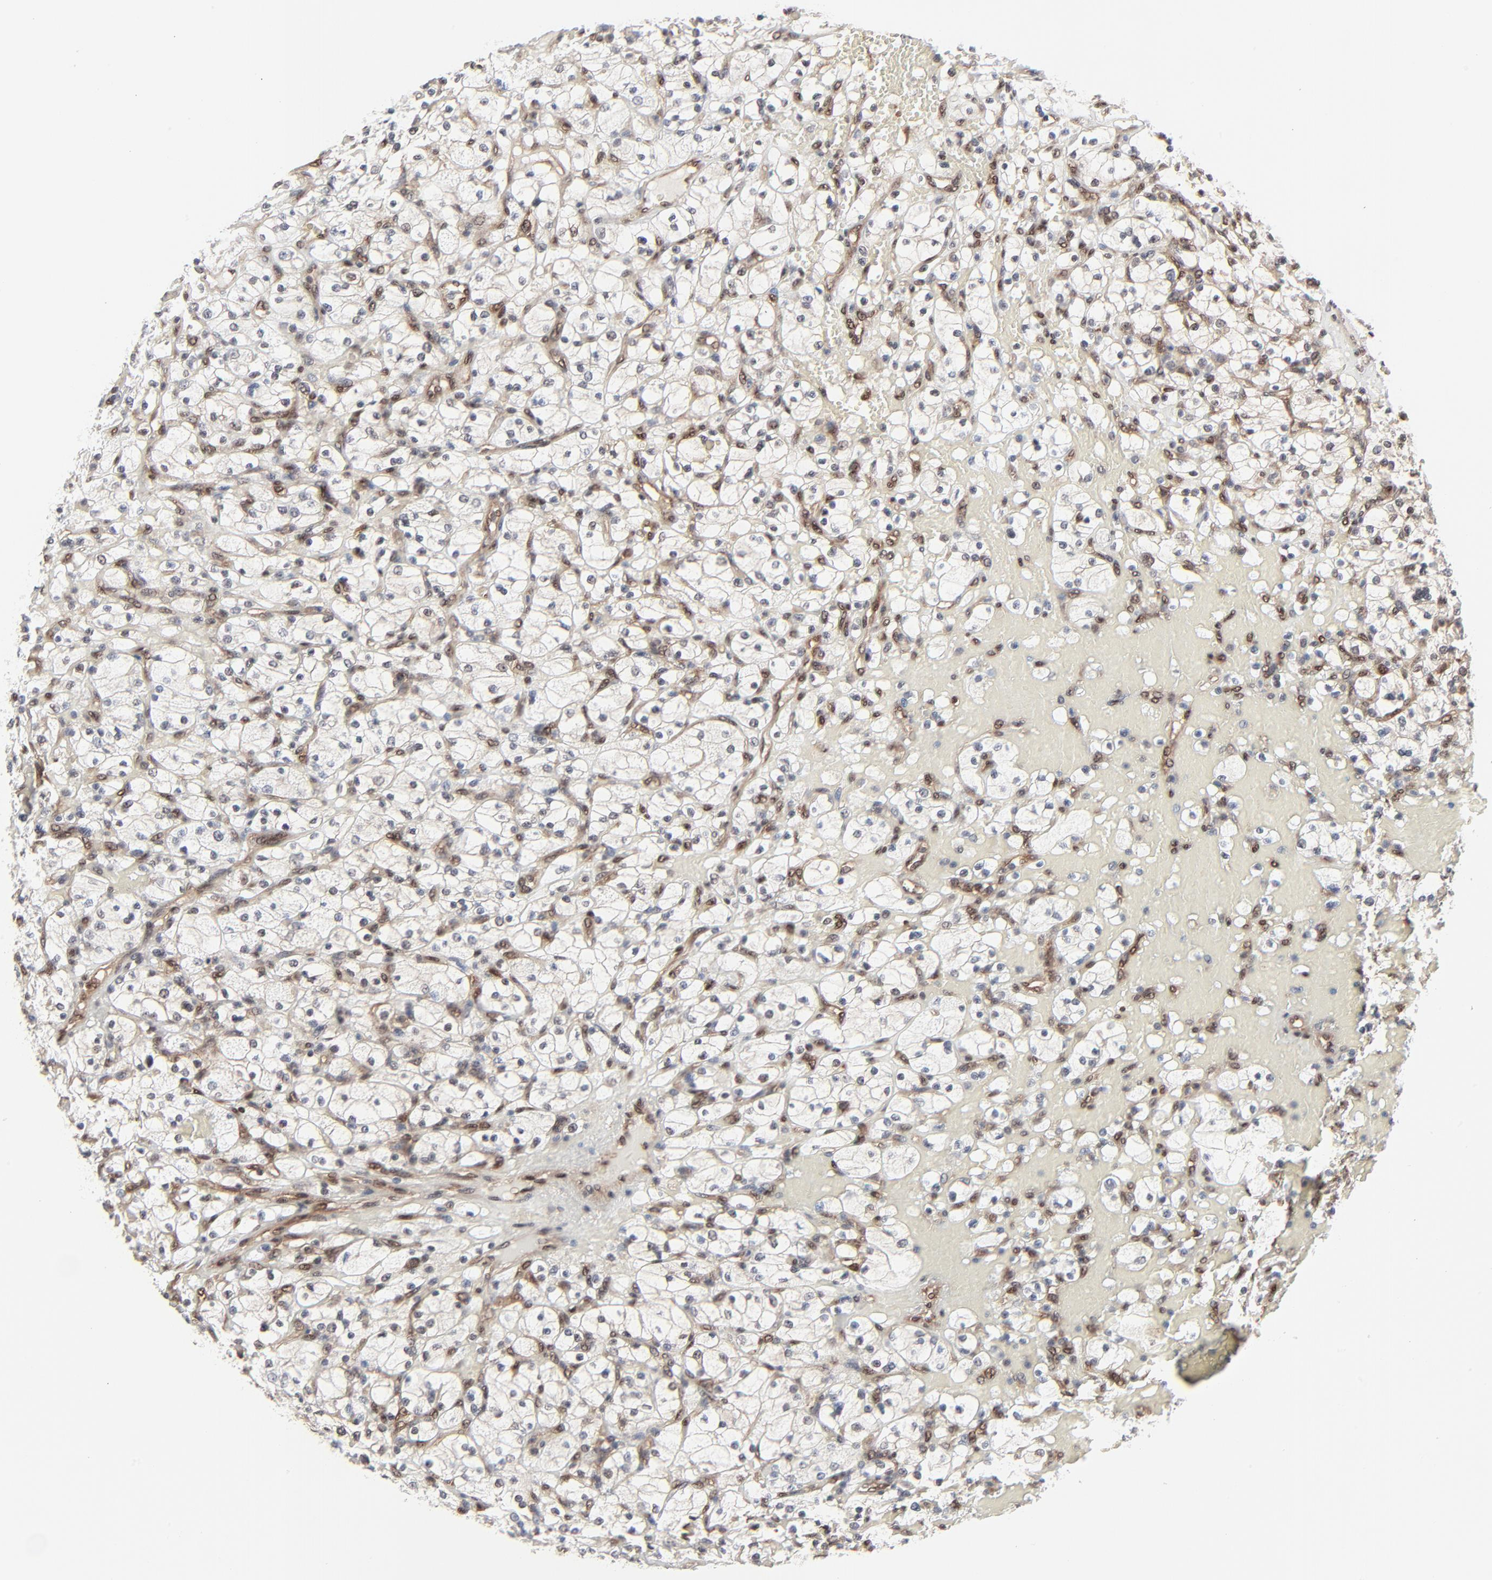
{"staining": {"intensity": "weak", "quantity": "25%-75%", "location": "cytoplasmic/membranous,nuclear"}, "tissue": "renal cancer", "cell_type": "Tumor cells", "image_type": "cancer", "snomed": [{"axis": "morphology", "description": "Adenocarcinoma, NOS"}, {"axis": "topography", "description": "Kidney"}], "caption": "Immunohistochemical staining of adenocarcinoma (renal) shows low levels of weak cytoplasmic/membranous and nuclear protein staining in about 25%-75% of tumor cells.", "gene": "AKT1", "patient": {"sex": "female", "age": 83}}